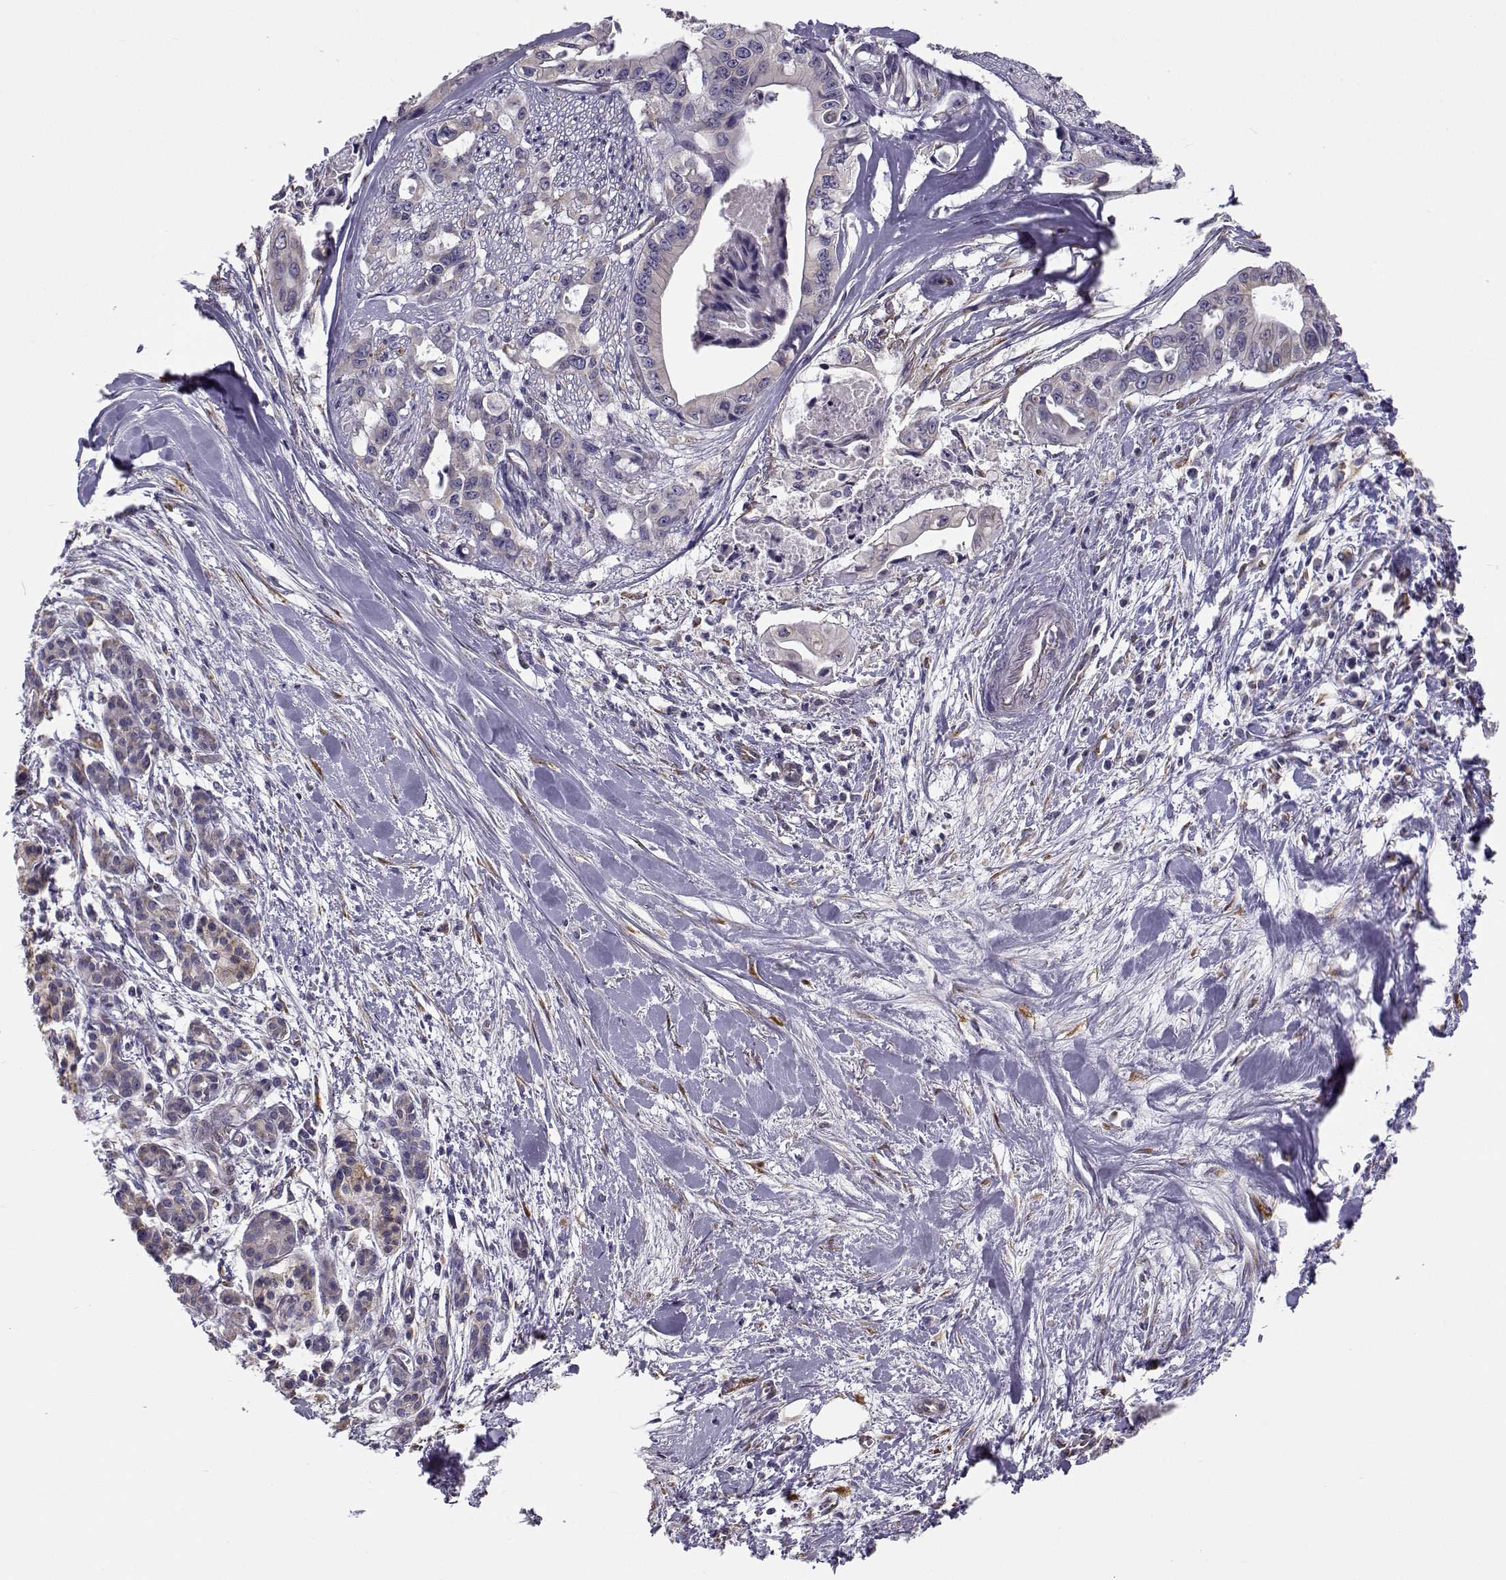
{"staining": {"intensity": "negative", "quantity": "none", "location": "none"}, "tissue": "pancreatic cancer", "cell_type": "Tumor cells", "image_type": "cancer", "snomed": [{"axis": "morphology", "description": "Adenocarcinoma, NOS"}, {"axis": "topography", "description": "Pancreas"}], "caption": "Tumor cells are negative for brown protein staining in pancreatic adenocarcinoma.", "gene": "BEND6", "patient": {"sex": "male", "age": 60}}